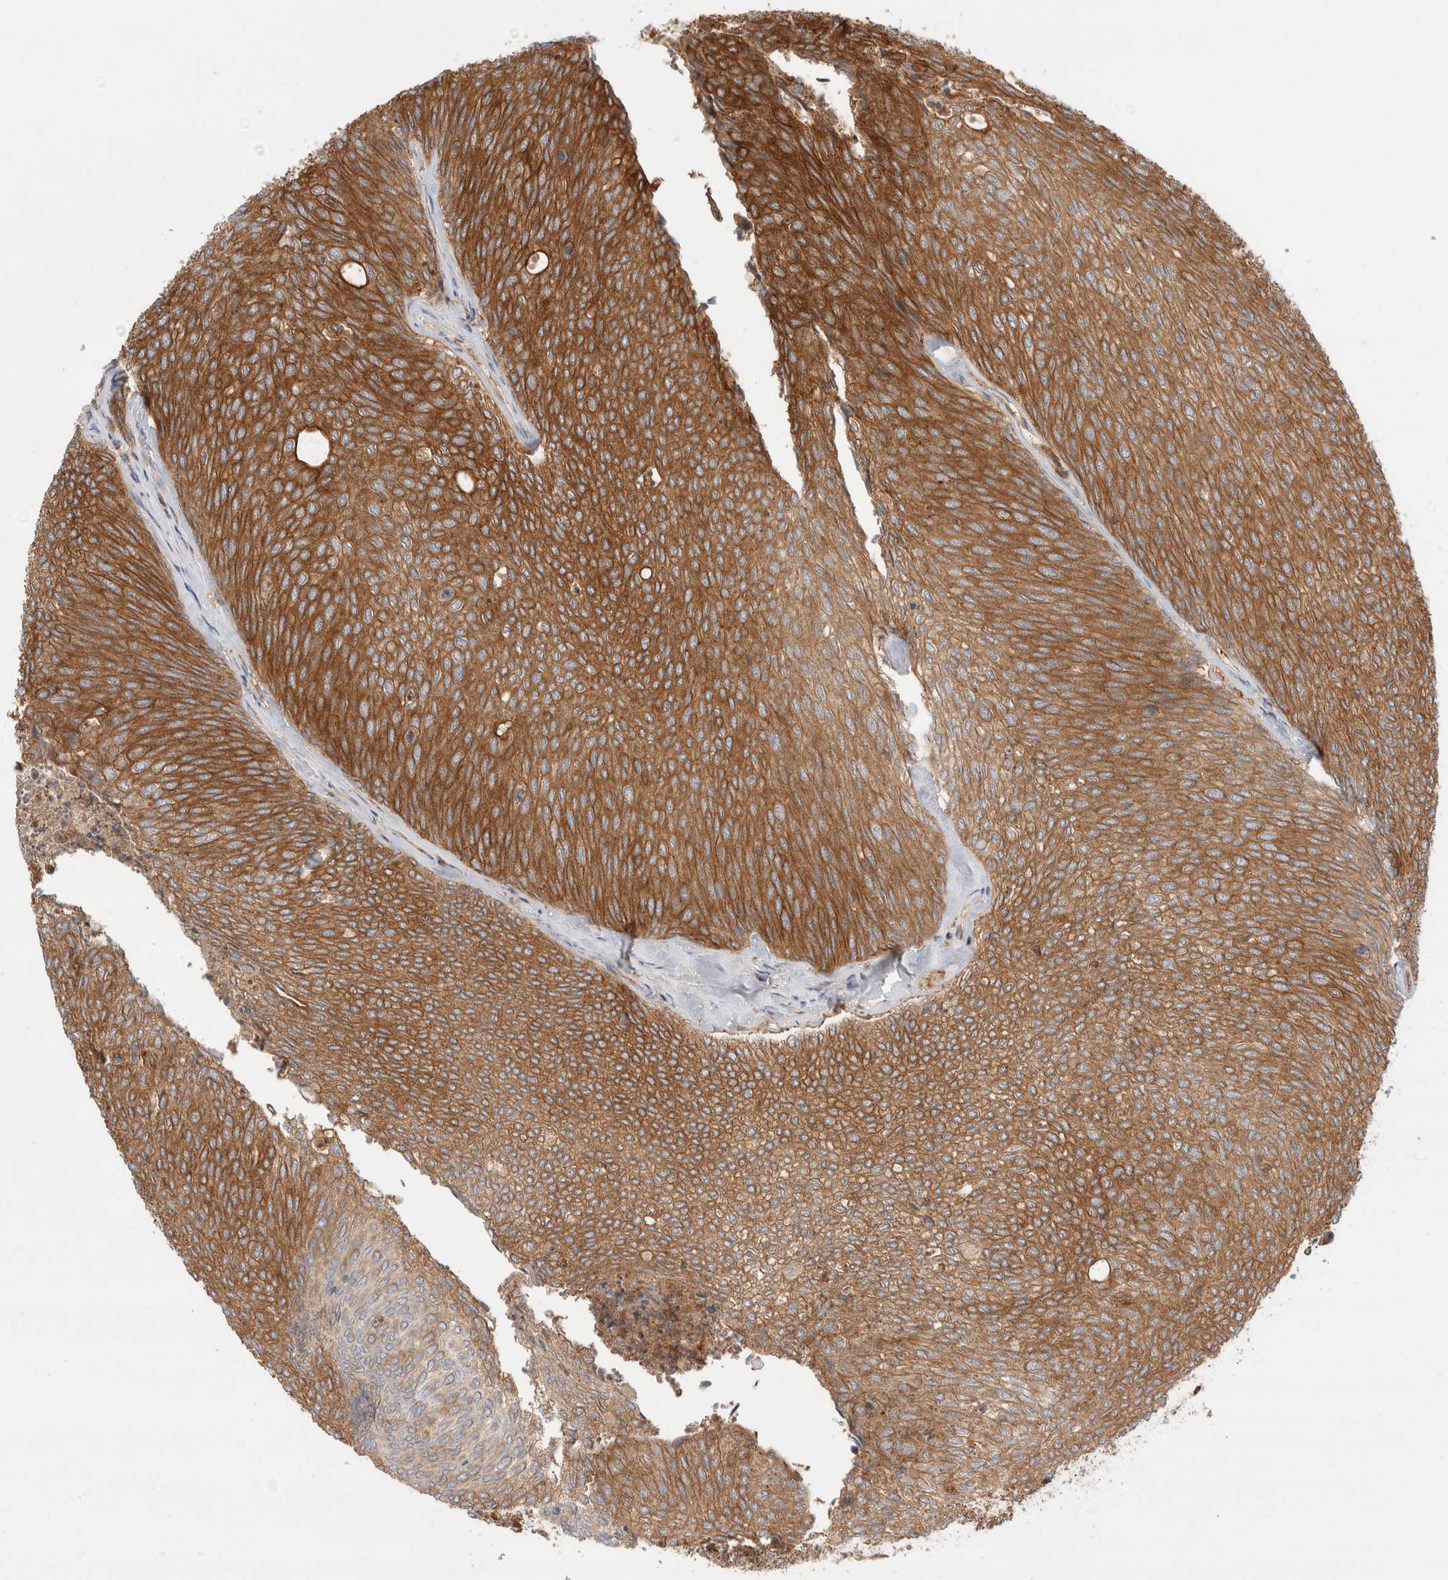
{"staining": {"intensity": "strong", "quantity": ">75%", "location": "cytoplasmic/membranous"}, "tissue": "urothelial cancer", "cell_type": "Tumor cells", "image_type": "cancer", "snomed": [{"axis": "morphology", "description": "Urothelial carcinoma, Low grade"}, {"axis": "topography", "description": "Urinary bladder"}], "caption": "A high amount of strong cytoplasmic/membranous expression is seen in about >75% of tumor cells in urothelial cancer tissue. The protein of interest is stained brown, and the nuclei are stained in blue (DAB IHC with brightfield microscopy, high magnification).", "gene": "KLHL14", "patient": {"sex": "female", "age": 79}}